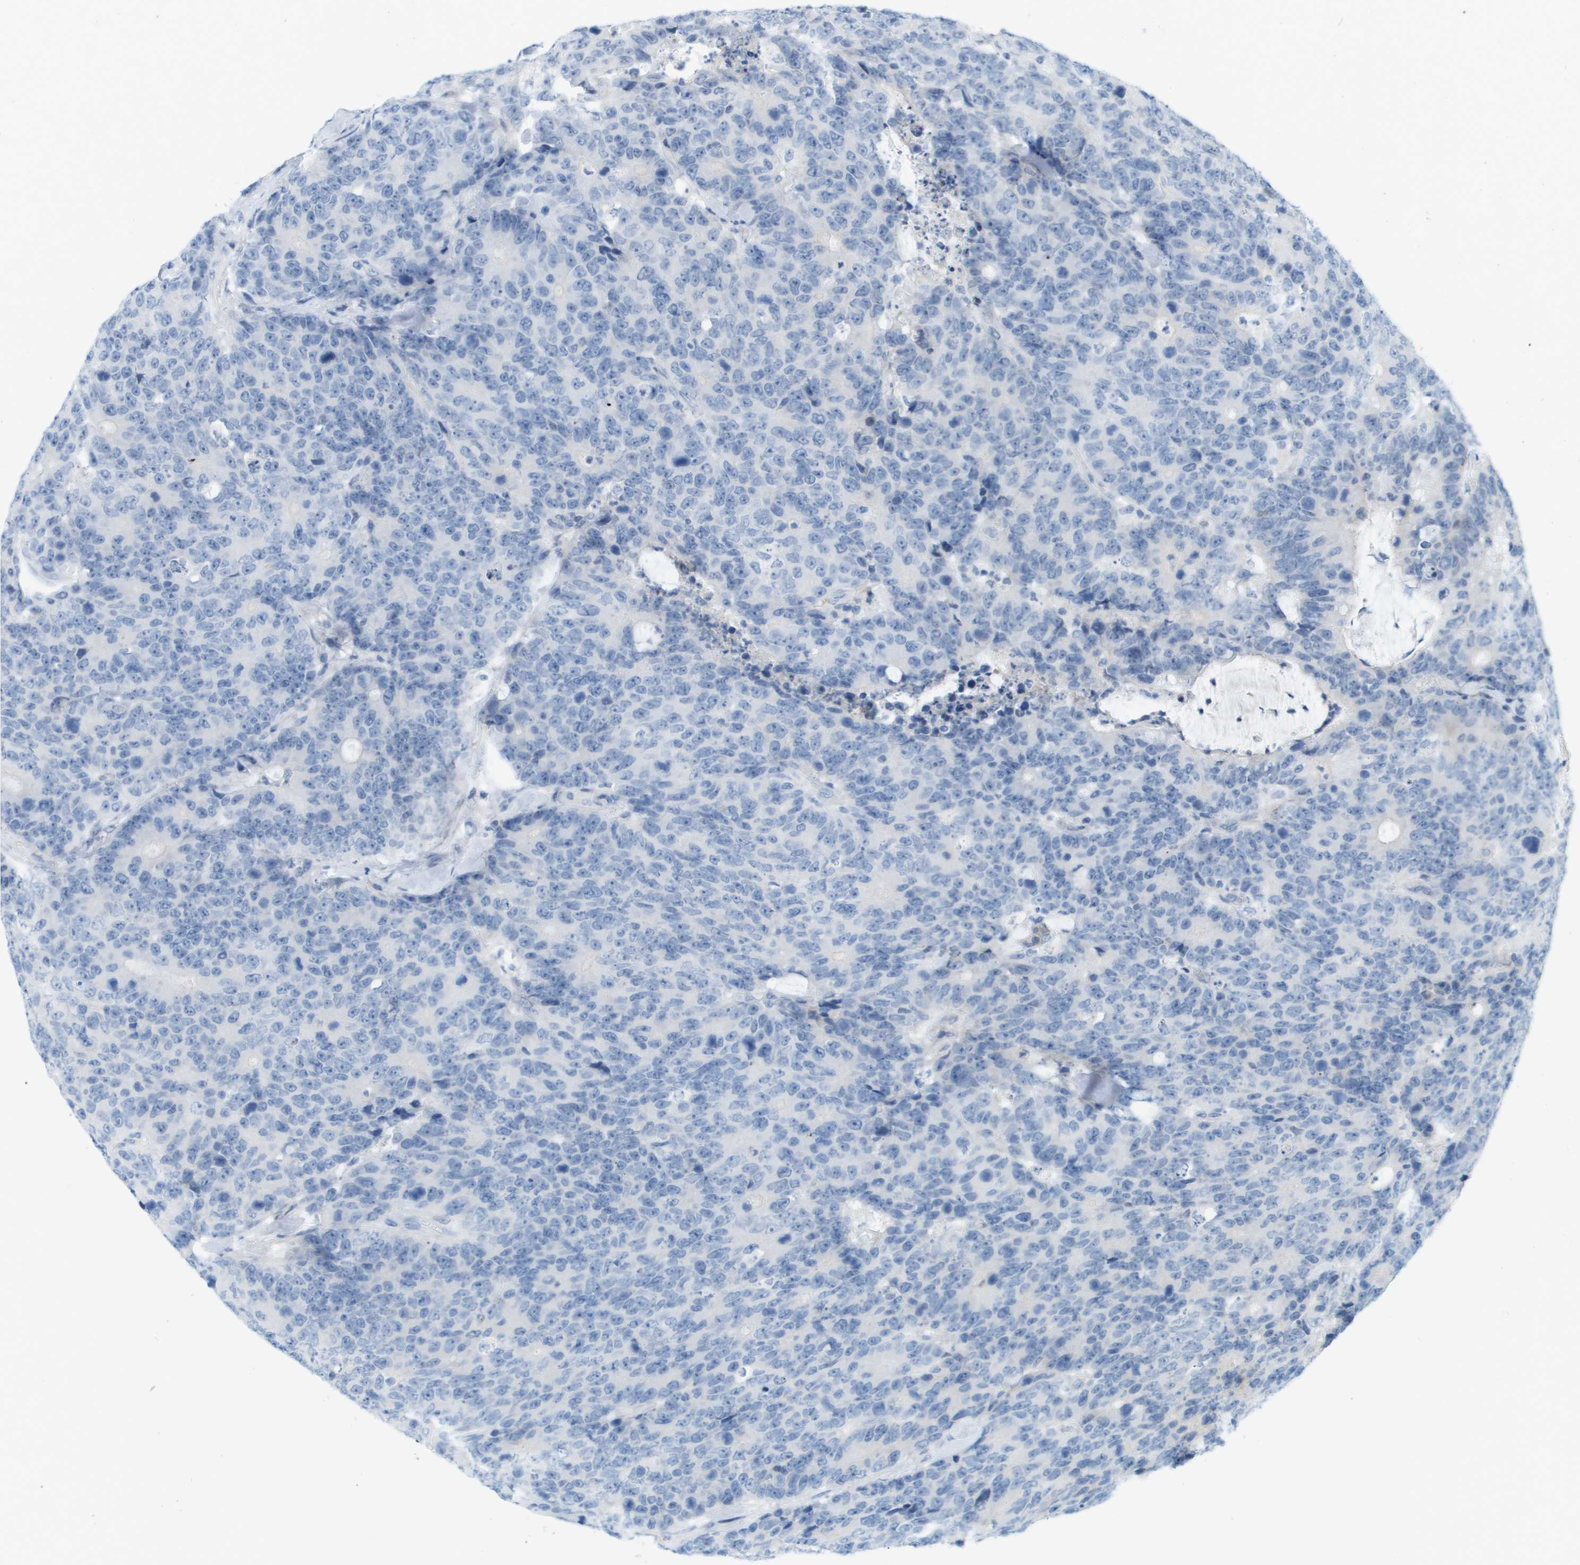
{"staining": {"intensity": "negative", "quantity": "none", "location": "none"}, "tissue": "colorectal cancer", "cell_type": "Tumor cells", "image_type": "cancer", "snomed": [{"axis": "morphology", "description": "Adenocarcinoma, NOS"}, {"axis": "topography", "description": "Colon"}], "caption": "Immunohistochemical staining of human colorectal cancer shows no significant expression in tumor cells.", "gene": "CUL9", "patient": {"sex": "female", "age": 86}}